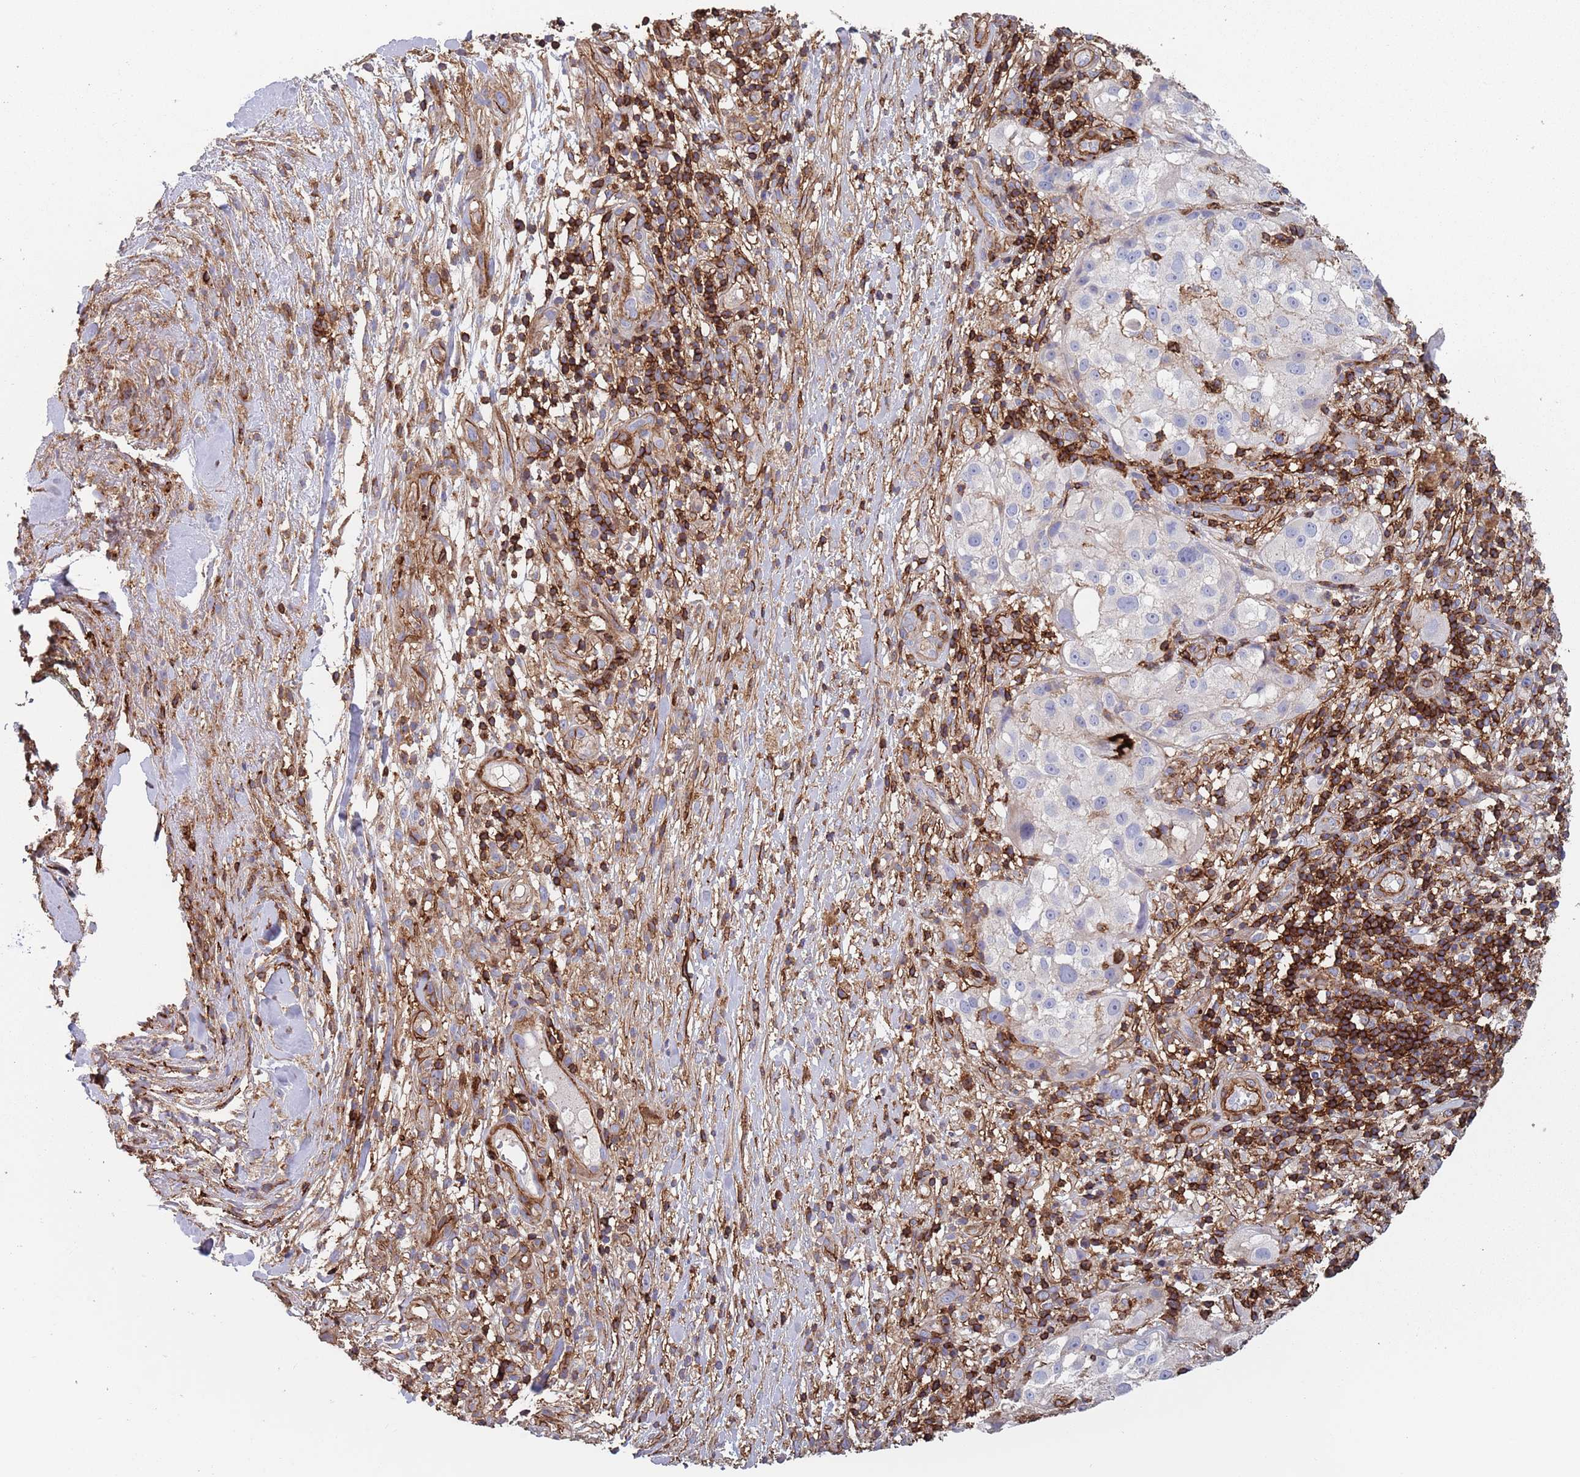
{"staining": {"intensity": "moderate", "quantity": "<25%", "location": "cytoplasmic/membranous"}, "tissue": "melanoma", "cell_type": "Tumor cells", "image_type": "cancer", "snomed": [{"axis": "morphology", "description": "Normal morphology"}, {"axis": "morphology", "description": "Malignant melanoma, NOS"}, {"axis": "topography", "description": "Skin"}], "caption": "Moderate cytoplasmic/membranous protein expression is appreciated in approximately <25% of tumor cells in malignant melanoma.", "gene": "RNF144A", "patient": {"sex": "female", "age": 72}}